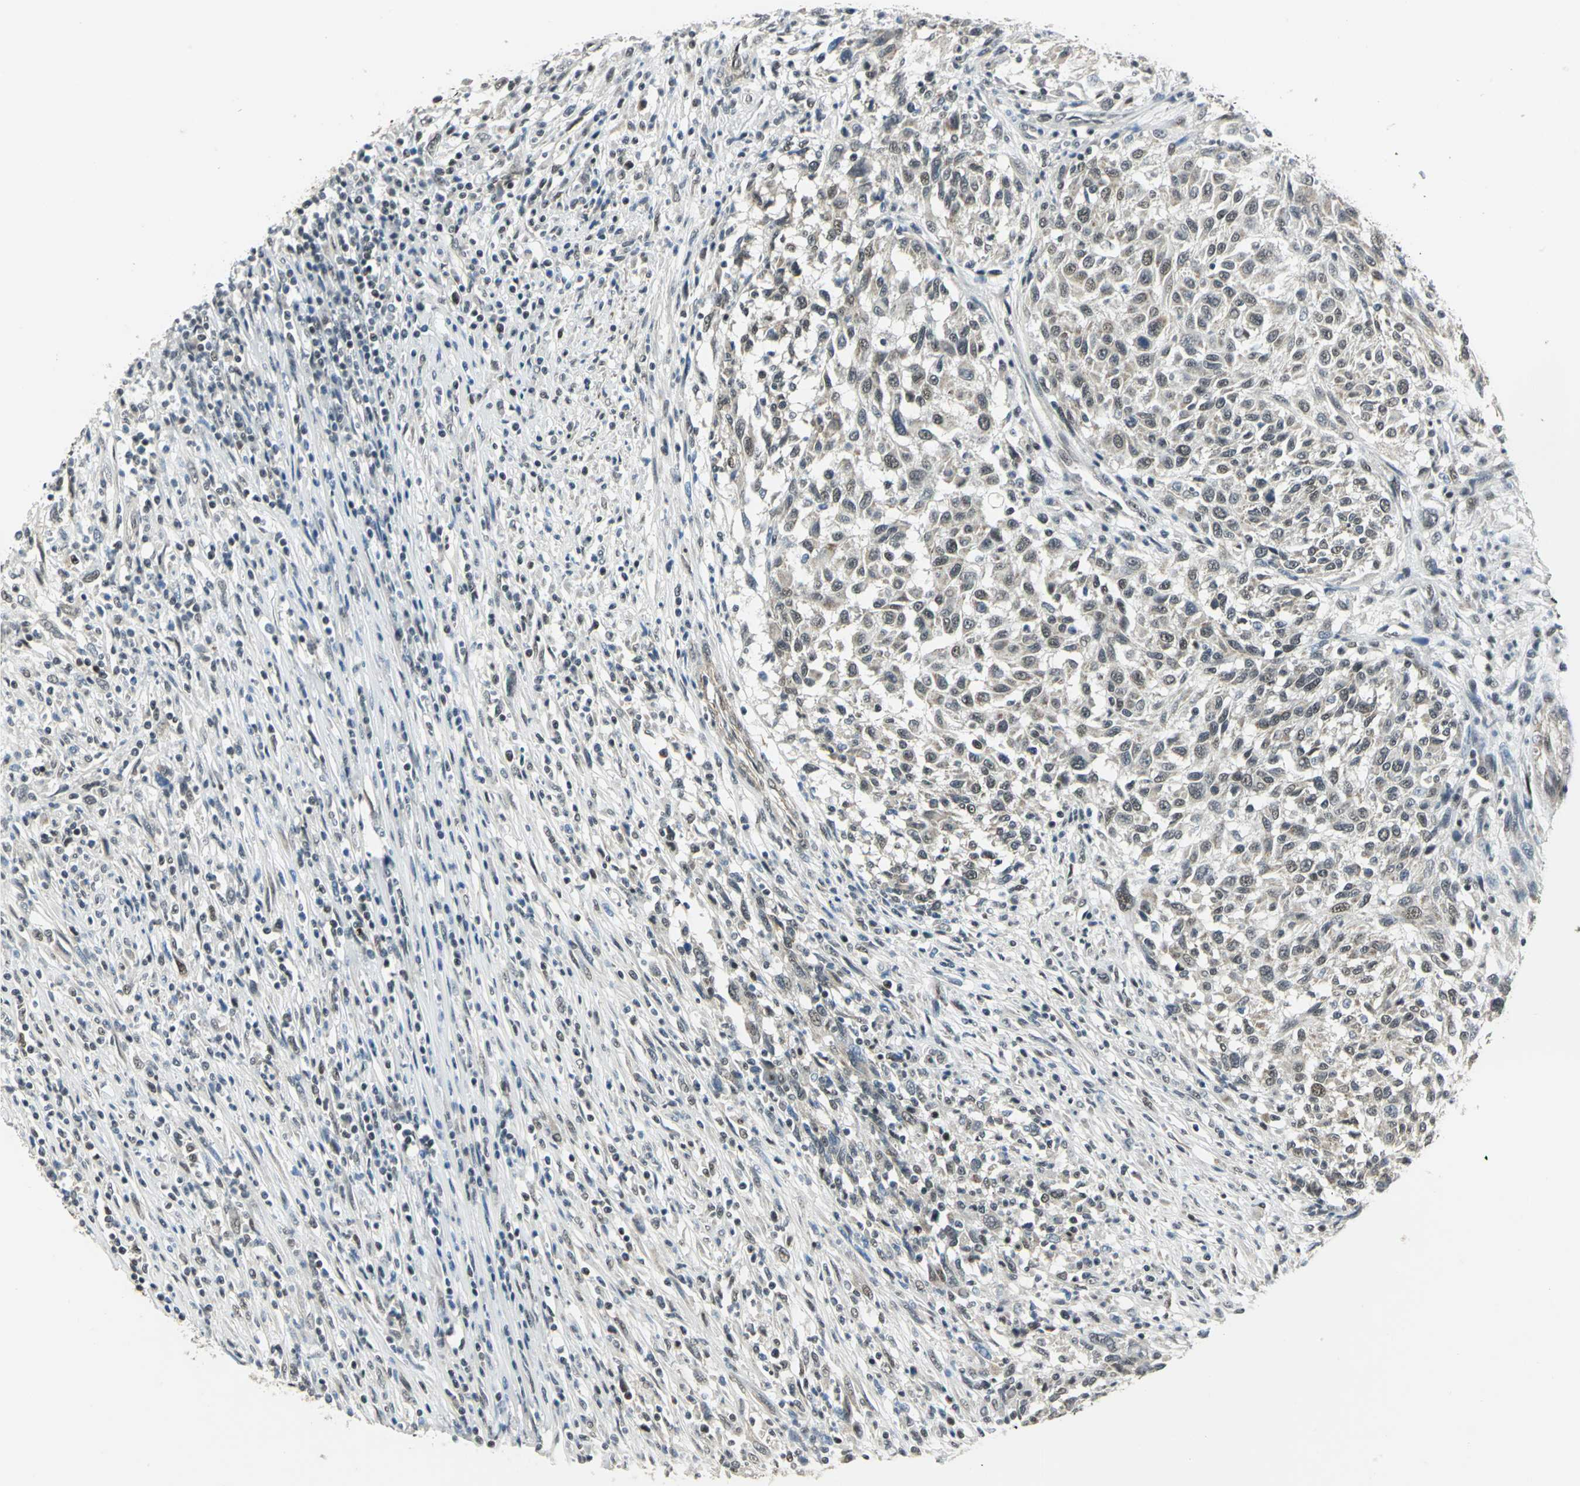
{"staining": {"intensity": "weak", "quantity": ">75%", "location": "cytoplasmic/membranous,nuclear"}, "tissue": "melanoma", "cell_type": "Tumor cells", "image_type": "cancer", "snomed": [{"axis": "morphology", "description": "Malignant melanoma, Metastatic site"}, {"axis": "topography", "description": "Lymph node"}], "caption": "Immunohistochemical staining of human malignant melanoma (metastatic site) exhibits low levels of weak cytoplasmic/membranous and nuclear expression in approximately >75% of tumor cells.", "gene": "MTA1", "patient": {"sex": "male", "age": 61}}